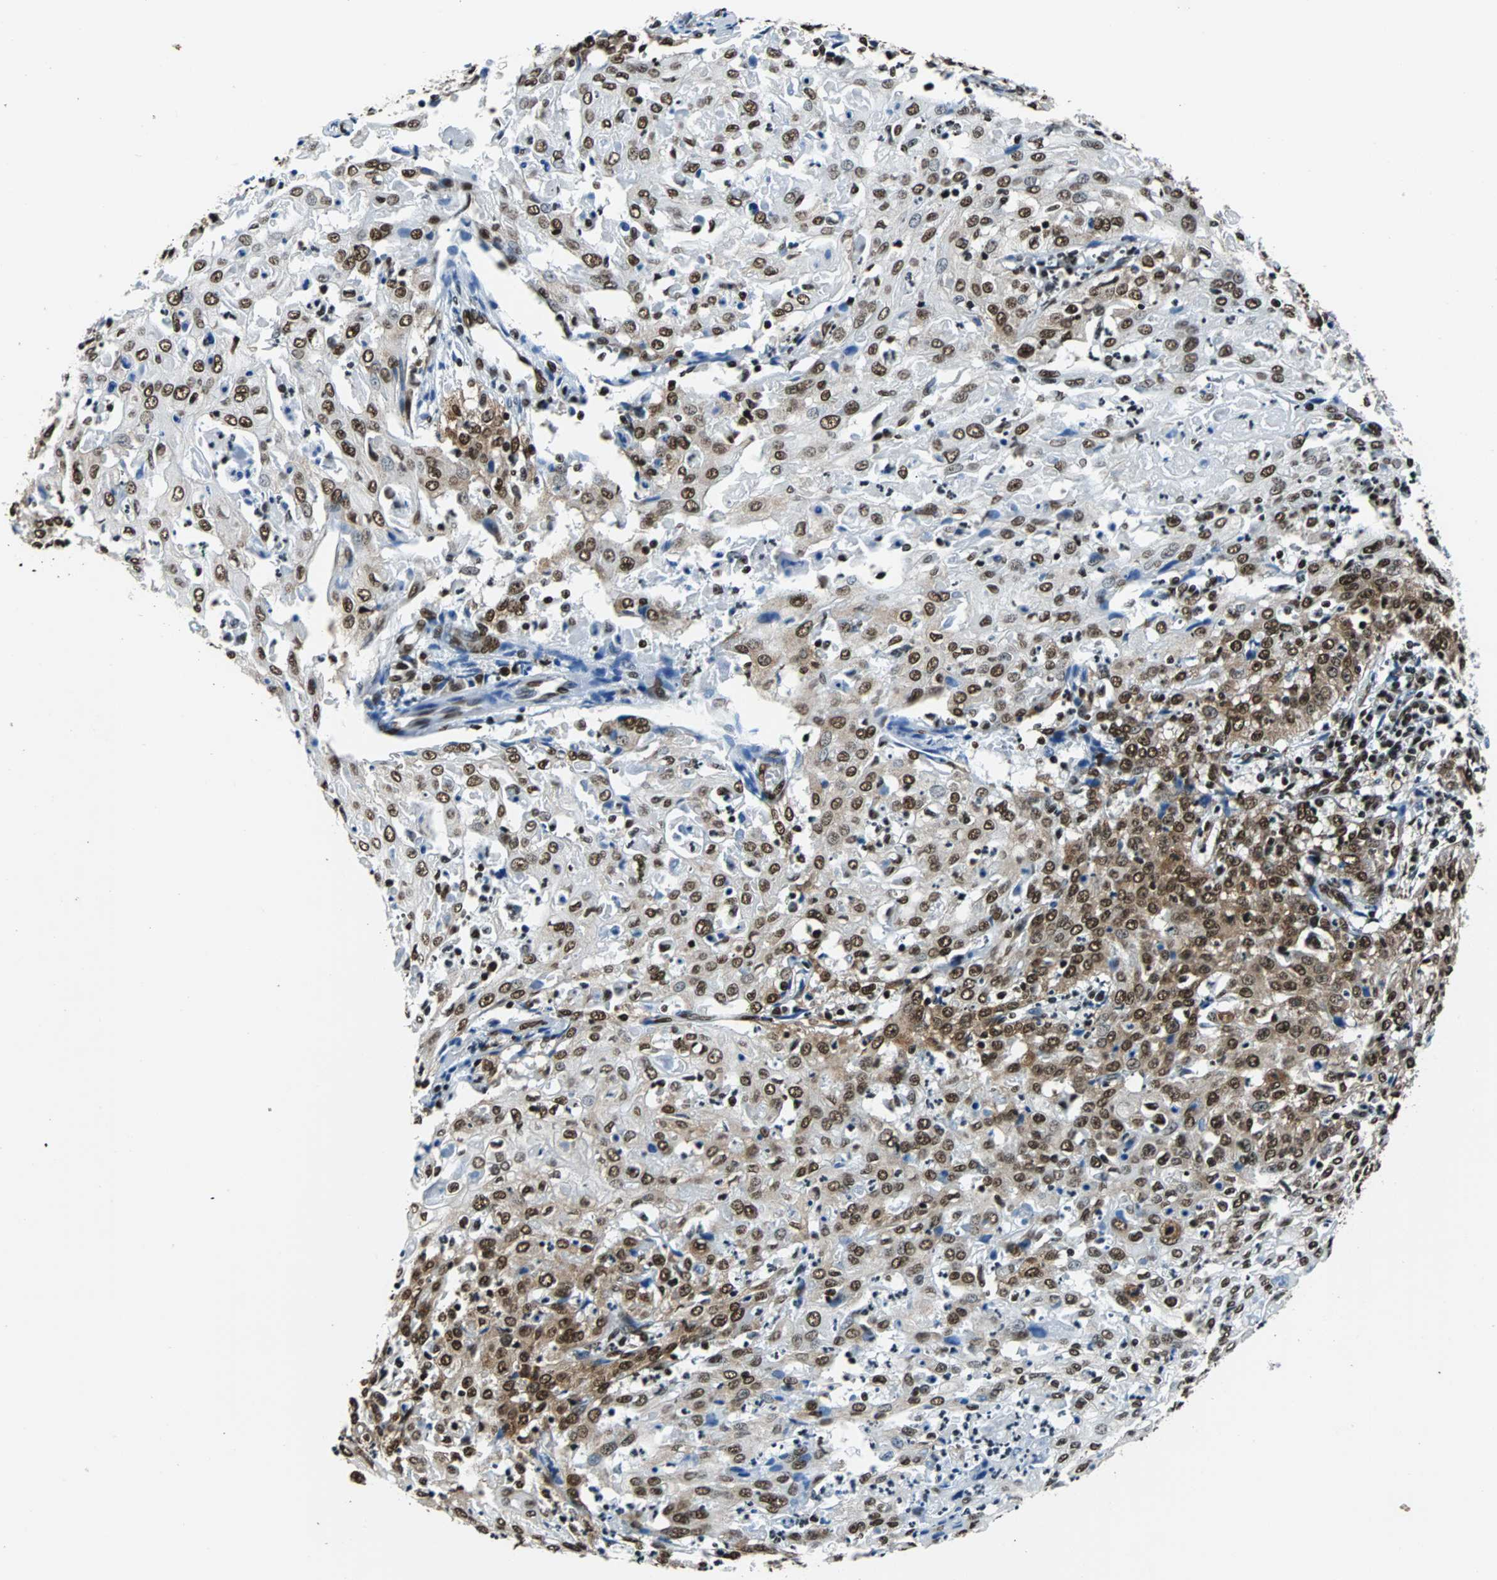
{"staining": {"intensity": "strong", "quantity": ">75%", "location": "cytoplasmic/membranous,nuclear"}, "tissue": "cervical cancer", "cell_type": "Tumor cells", "image_type": "cancer", "snomed": [{"axis": "morphology", "description": "Squamous cell carcinoma, NOS"}, {"axis": "topography", "description": "Cervix"}], "caption": "Cervical cancer stained for a protein demonstrates strong cytoplasmic/membranous and nuclear positivity in tumor cells. Immunohistochemistry stains the protein in brown and the nuclei are stained blue.", "gene": "FUBP1", "patient": {"sex": "female", "age": 39}}